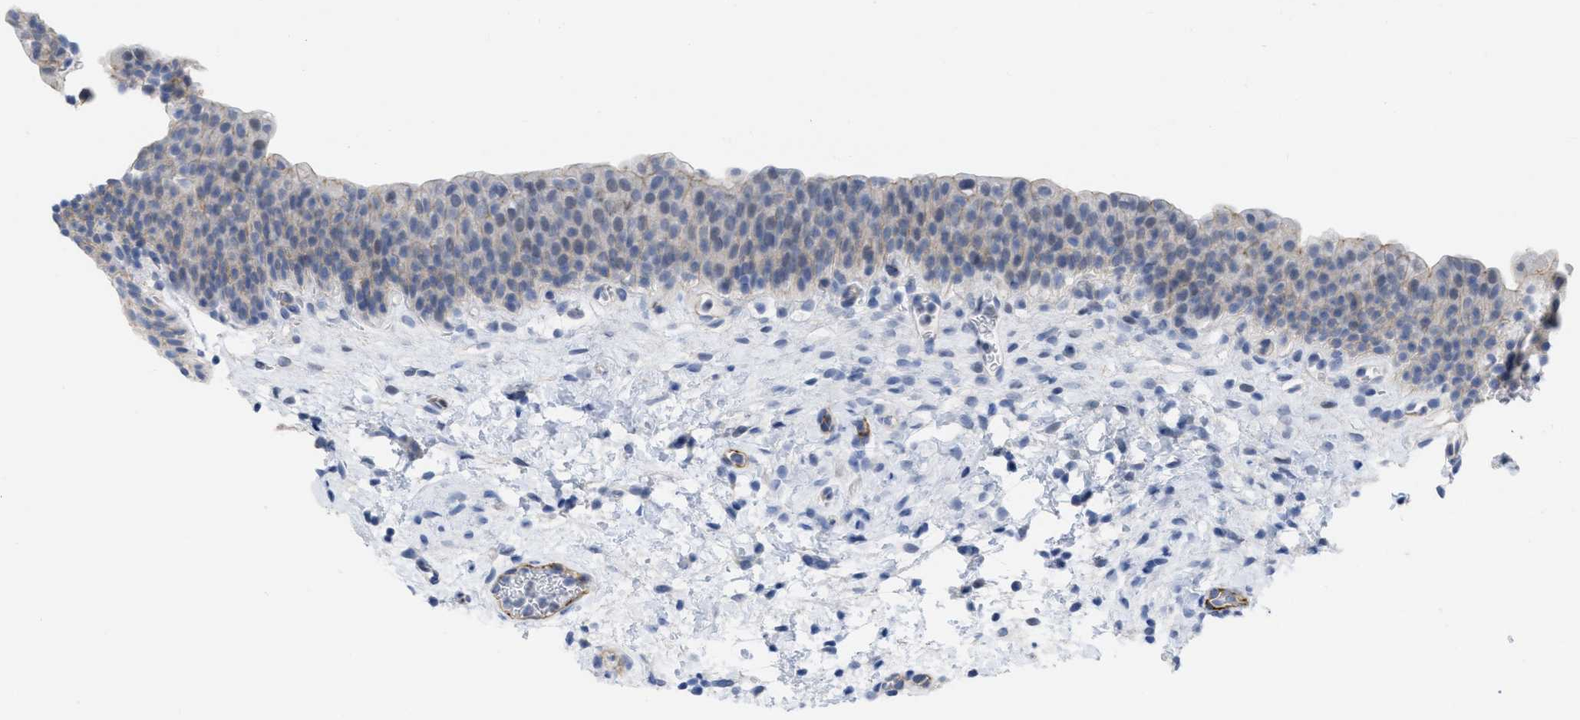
{"staining": {"intensity": "weak", "quantity": "<25%", "location": "cytoplasmic/membranous"}, "tissue": "urinary bladder", "cell_type": "Urothelial cells", "image_type": "normal", "snomed": [{"axis": "morphology", "description": "Normal tissue, NOS"}, {"axis": "topography", "description": "Urinary bladder"}], "caption": "Immunohistochemistry (IHC) of benign human urinary bladder exhibits no staining in urothelial cells.", "gene": "ACKR1", "patient": {"sex": "male", "age": 37}}